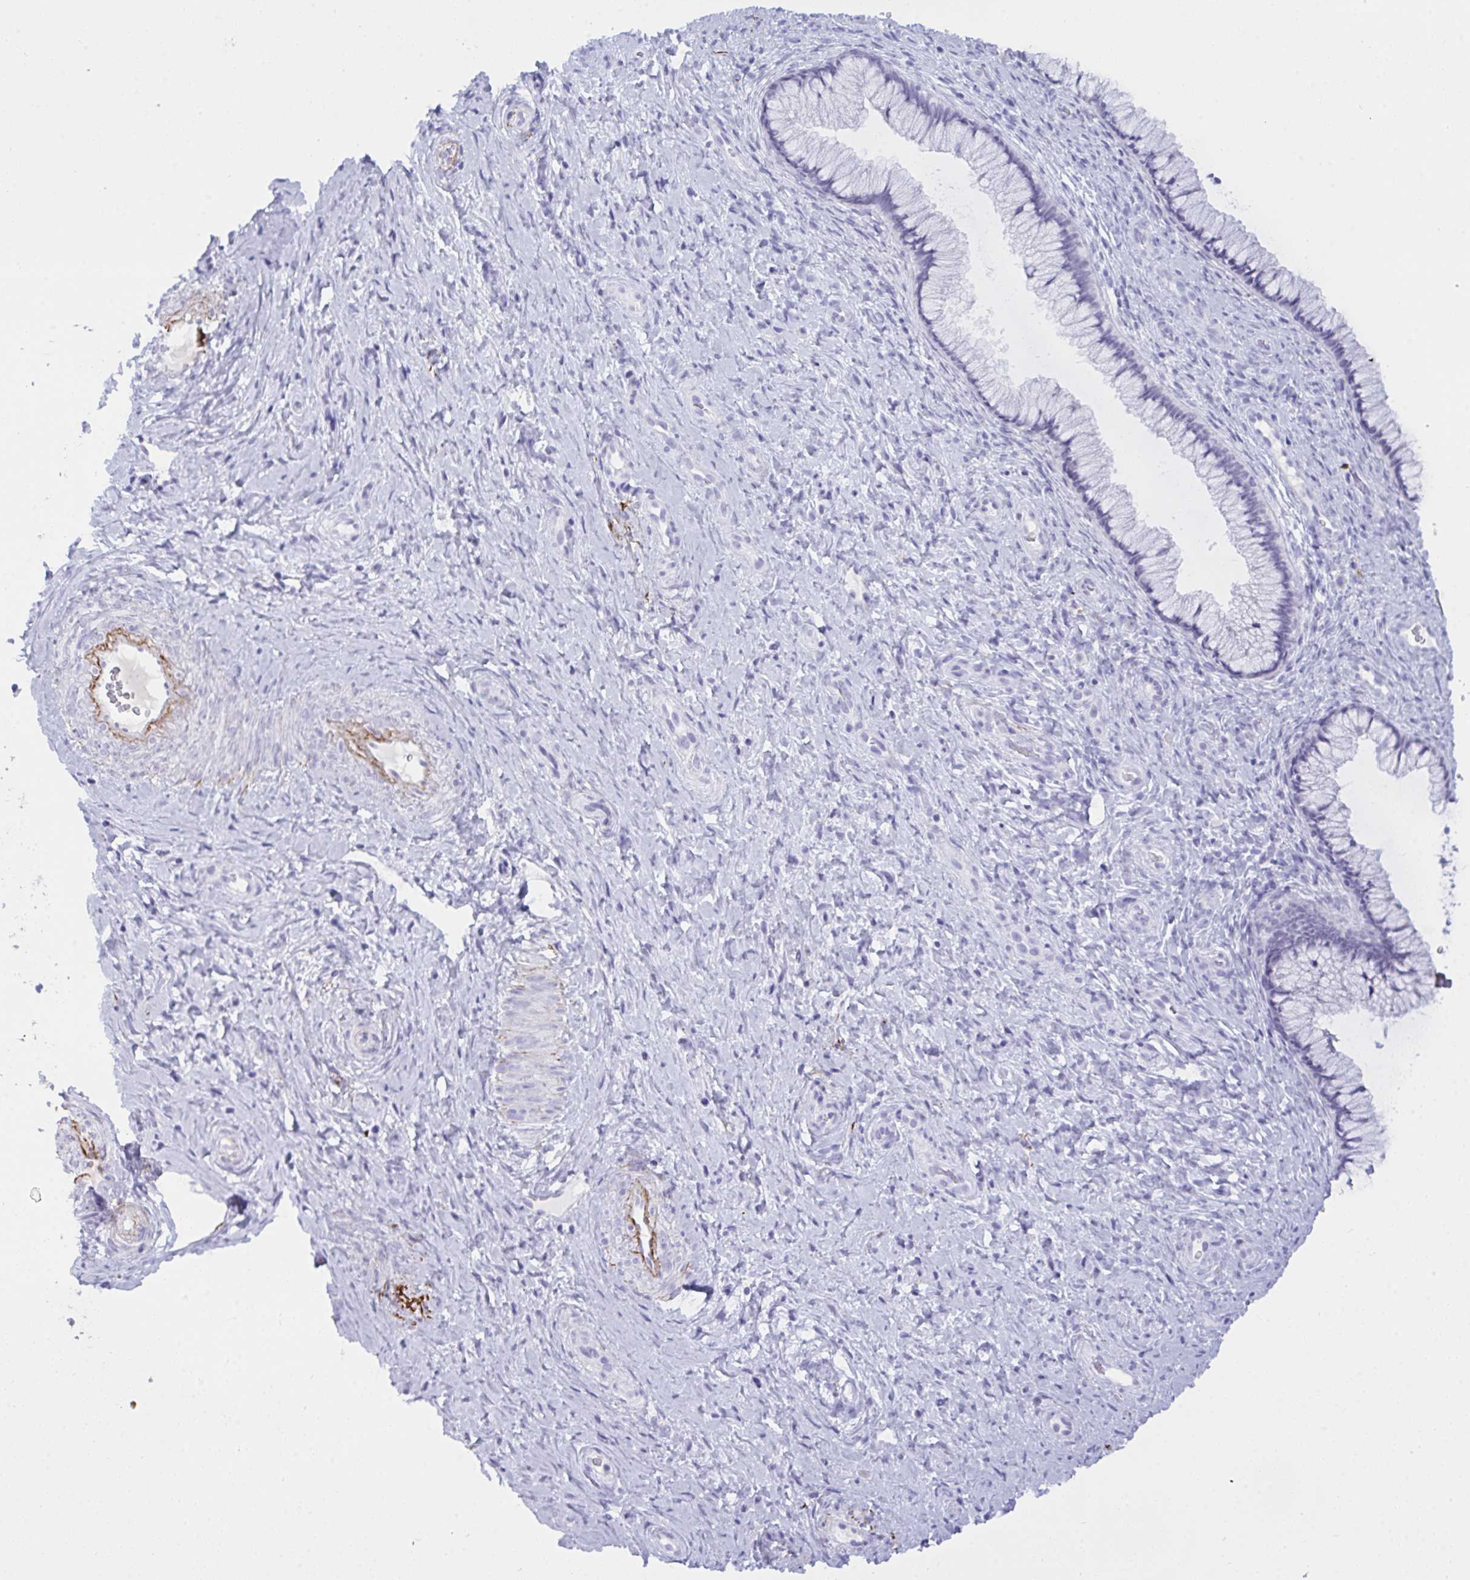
{"staining": {"intensity": "negative", "quantity": "none", "location": "none"}, "tissue": "cervix", "cell_type": "Glandular cells", "image_type": "normal", "snomed": [{"axis": "morphology", "description": "Normal tissue, NOS"}, {"axis": "topography", "description": "Cervix"}], "caption": "Glandular cells show no significant staining in unremarkable cervix. (DAB (3,3'-diaminobenzidine) IHC visualized using brightfield microscopy, high magnification).", "gene": "ELN", "patient": {"sex": "female", "age": 34}}